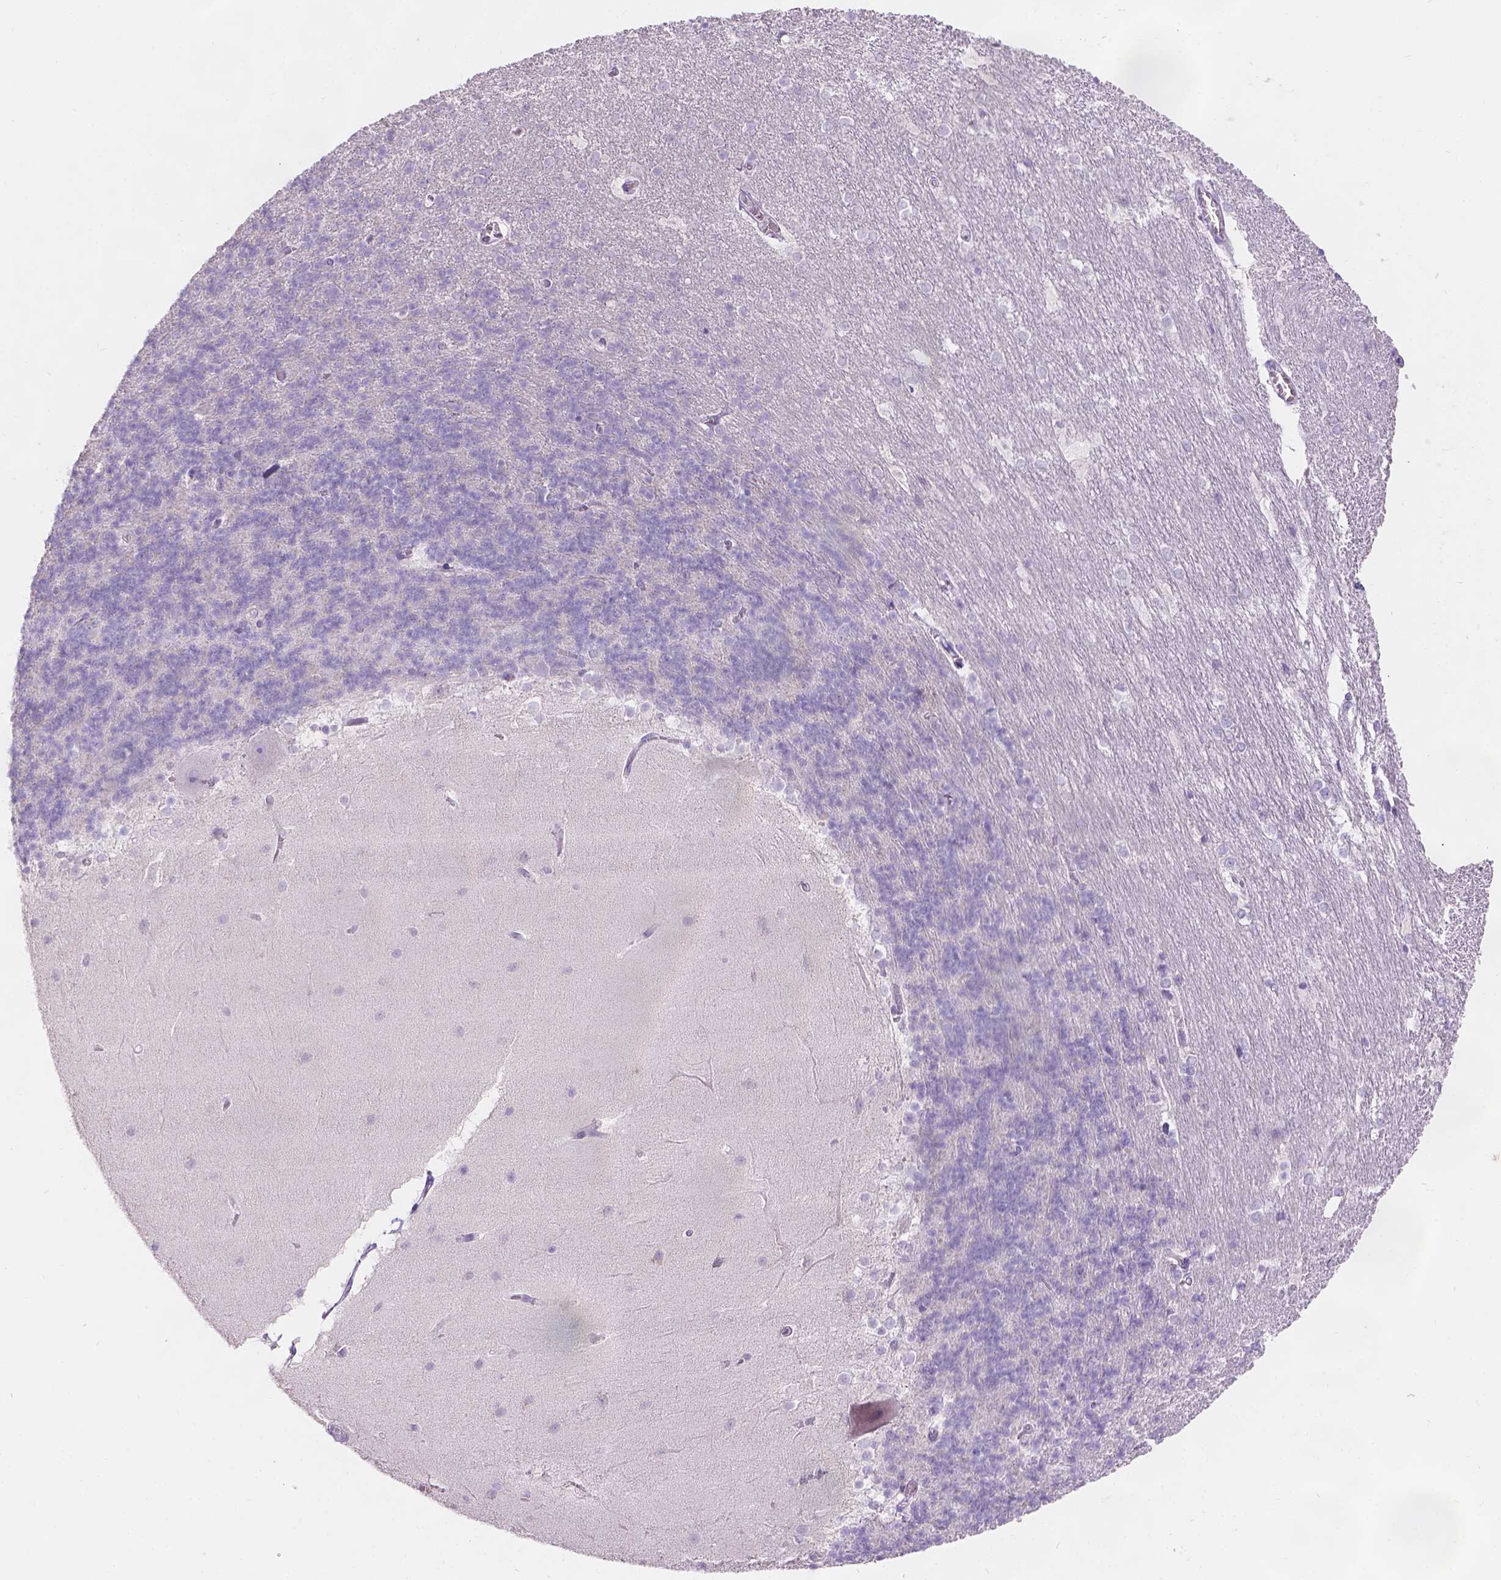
{"staining": {"intensity": "negative", "quantity": "none", "location": "none"}, "tissue": "cerebellum", "cell_type": "Cells in granular layer", "image_type": "normal", "snomed": [{"axis": "morphology", "description": "Normal tissue, NOS"}, {"axis": "topography", "description": "Cerebellum"}], "caption": "Immunohistochemical staining of unremarkable cerebellum displays no significant staining in cells in granular layer. (Stains: DAB IHC with hematoxylin counter stain, Microscopy: brightfield microscopy at high magnification).", "gene": "HTN3", "patient": {"sex": "female", "age": 19}}